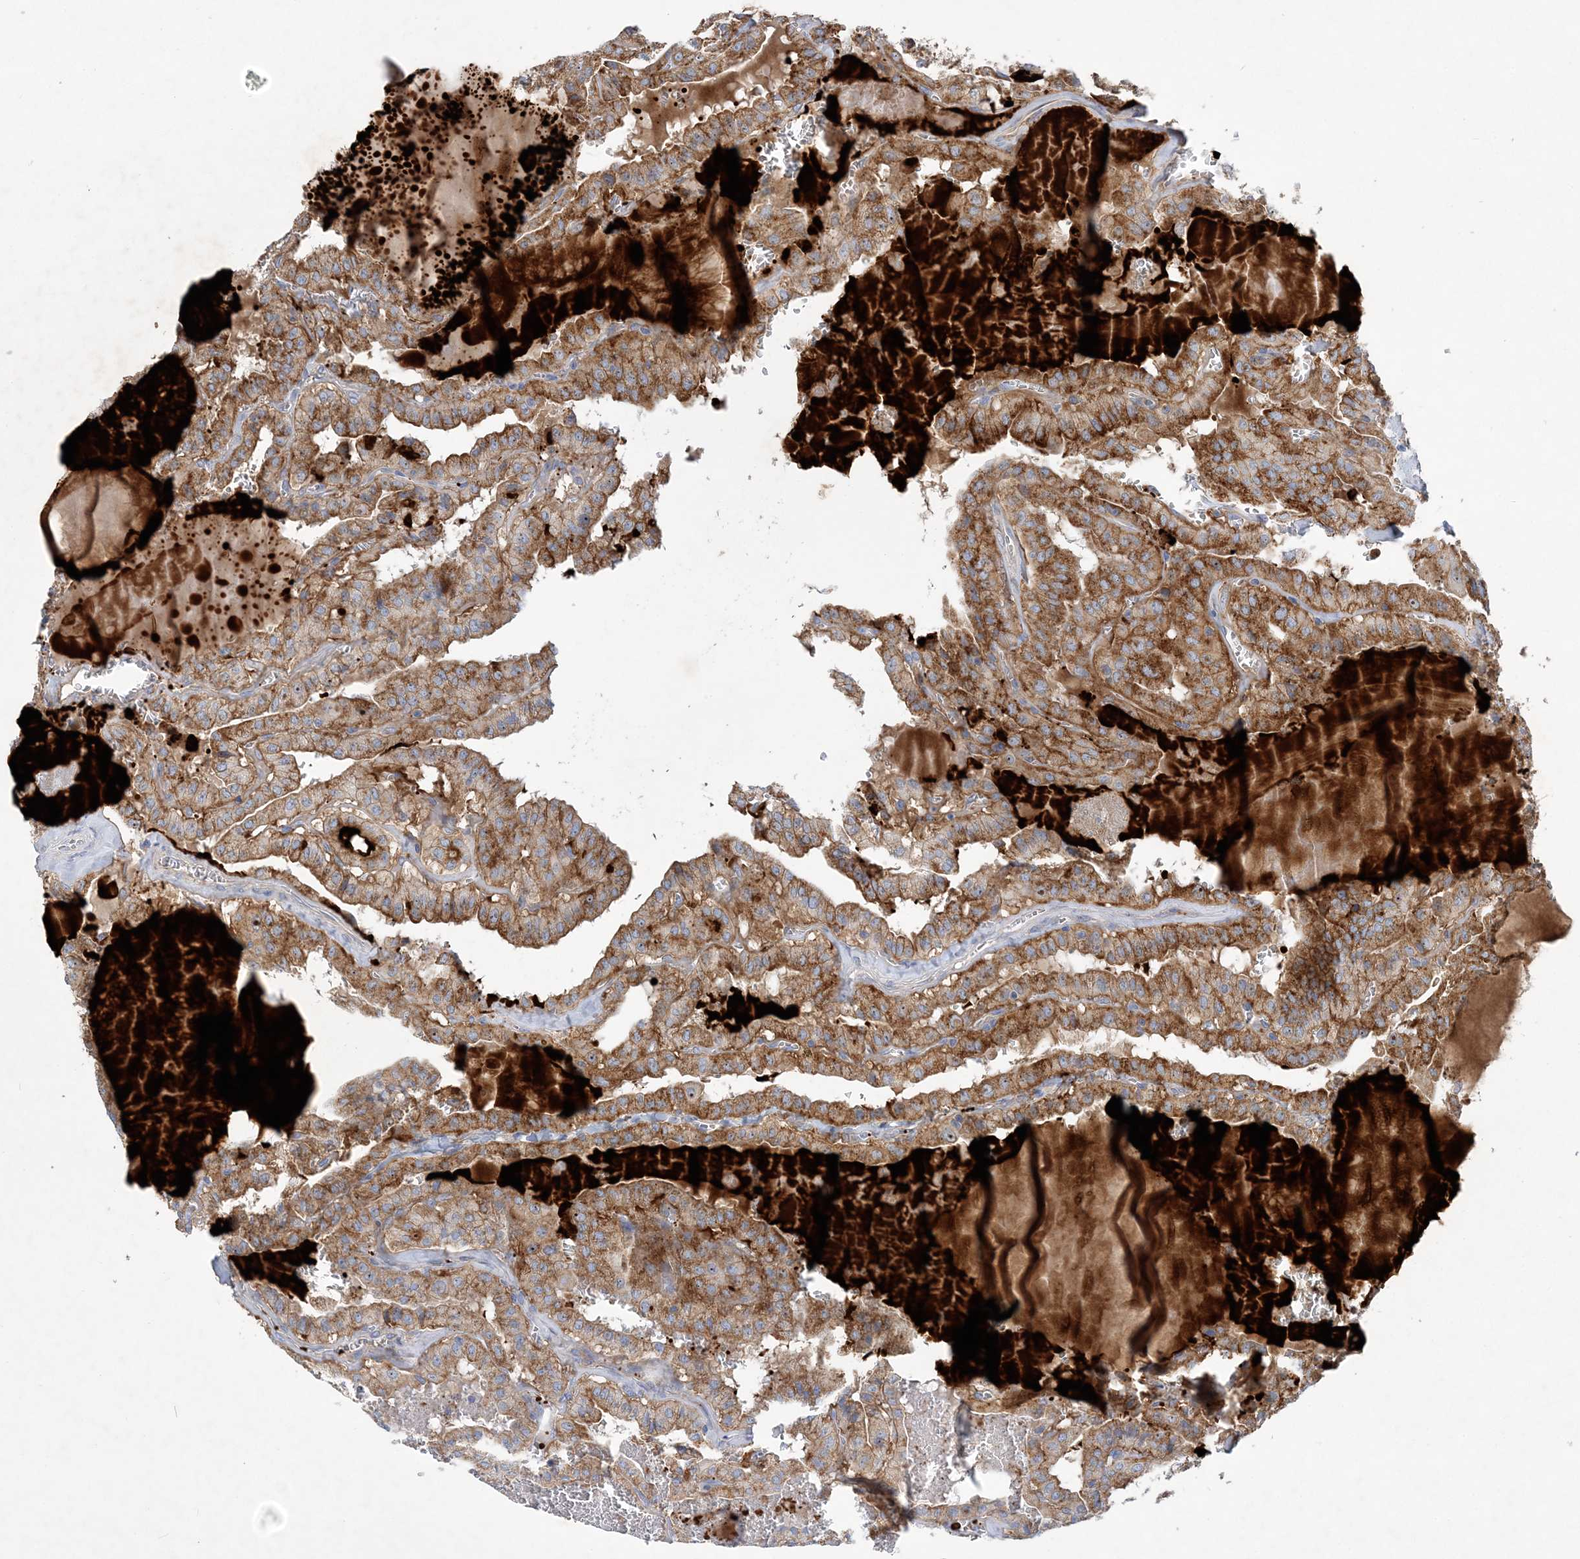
{"staining": {"intensity": "moderate", "quantity": ">75%", "location": "cytoplasmic/membranous"}, "tissue": "thyroid cancer", "cell_type": "Tumor cells", "image_type": "cancer", "snomed": [{"axis": "morphology", "description": "Papillary adenocarcinoma, NOS"}, {"axis": "topography", "description": "Thyroid gland"}], "caption": "A photomicrograph of human thyroid cancer (papillary adenocarcinoma) stained for a protein exhibits moderate cytoplasmic/membranous brown staining in tumor cells.", "gene": "GRINA", "patient": {"sex": "male", "age": 52}}